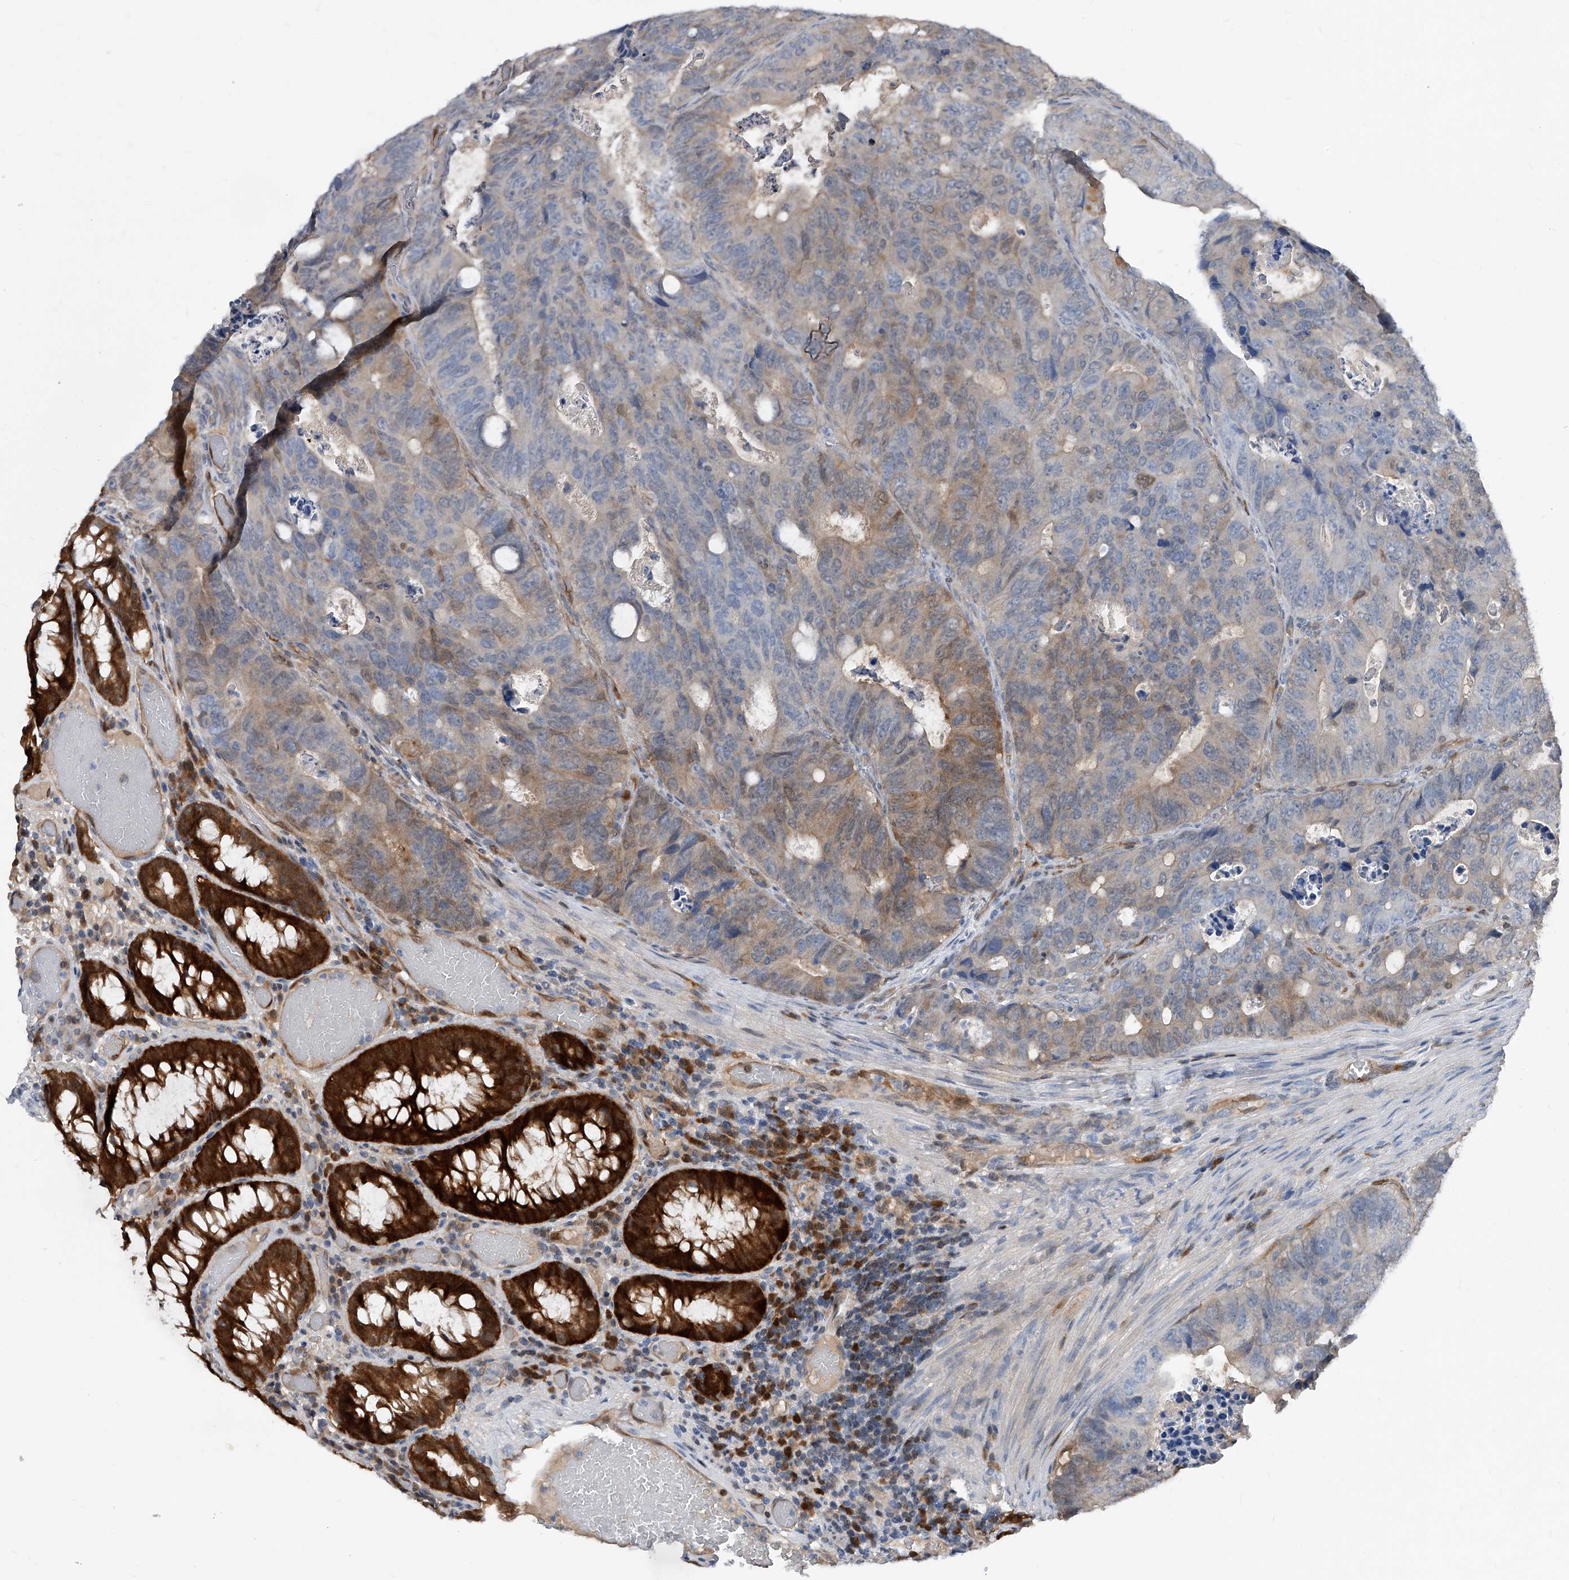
{"staining": {"intensity": "weak", "quantity": "25%-75%", "location": "cytoplasmic/membranous"}, "tissue": "colorectal cancer", "cell_type": "Tumor cells", "image_type": "cancer", "snomed": [{"axis": "morphology", "description": "Adenocarcinoma, NOS"}, {"axis": "topography", "description": "Colon"}], "caption": "A brown stain highlights weak cytoplasmic/membranous positivity of a protein in colorectal cancer (adenocarcinoma) tumor cells.", "gene": "MAP2K6", "patient": {"sex": "male", "age": 87}}